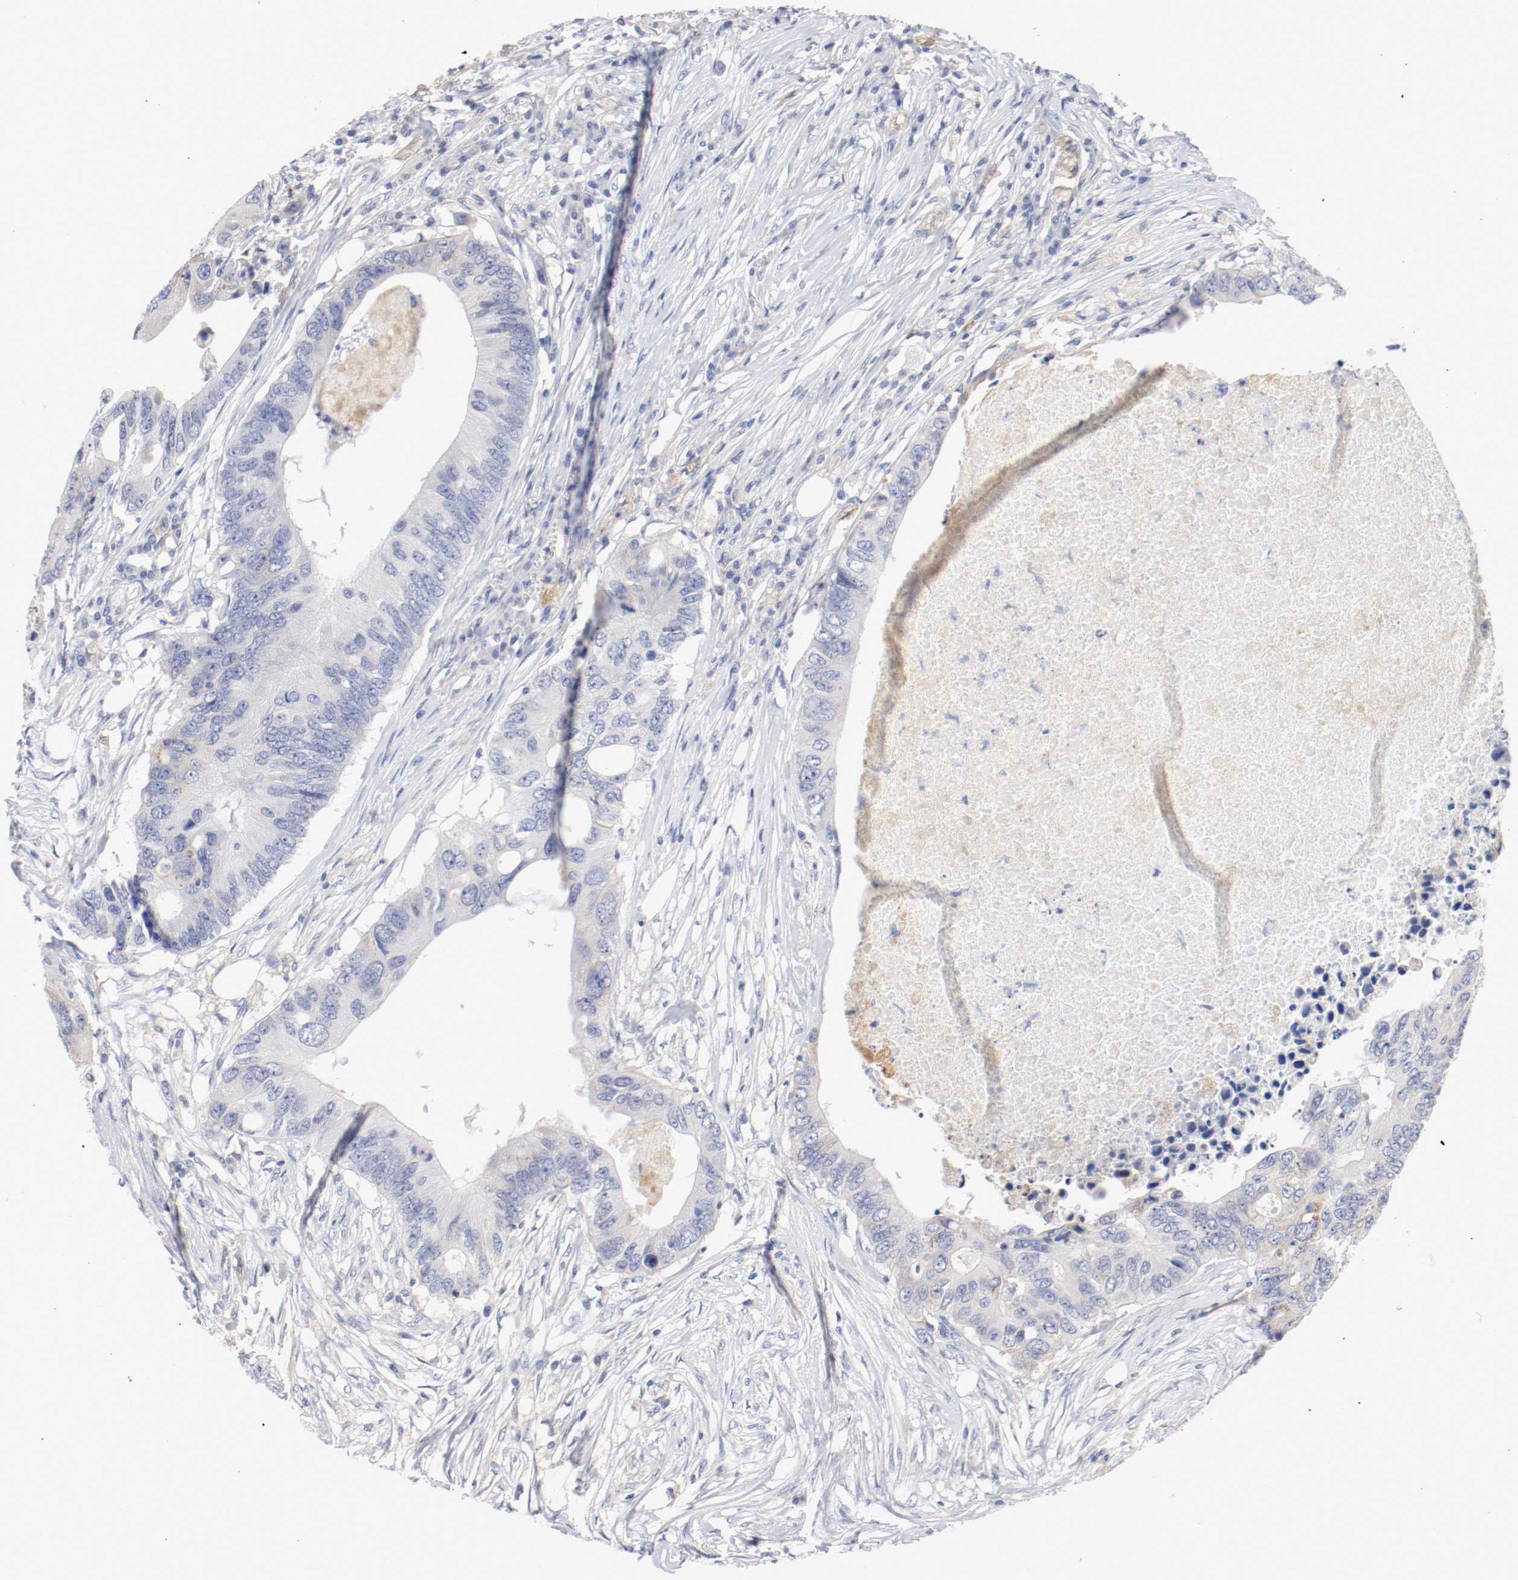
{"staining": {"intensity": "negative", "quantity": "none", "location": "none"}, "tissue": "colorectal cancer", "cell_type": "Tumor cells", "image_type": "cancer", "snomed": [{"axis": "morphology", "description": "Adenocarcinoma, NOS"}, {"axis": "topography", "description": "Colon"}], "caption": "Photomicrograph shows no significant protein positivity in tumor cells of colorectal cancer (adenocarcinoma).", "gene": "FGFBP1", "patient": {"sex": "male", "age": 71}}